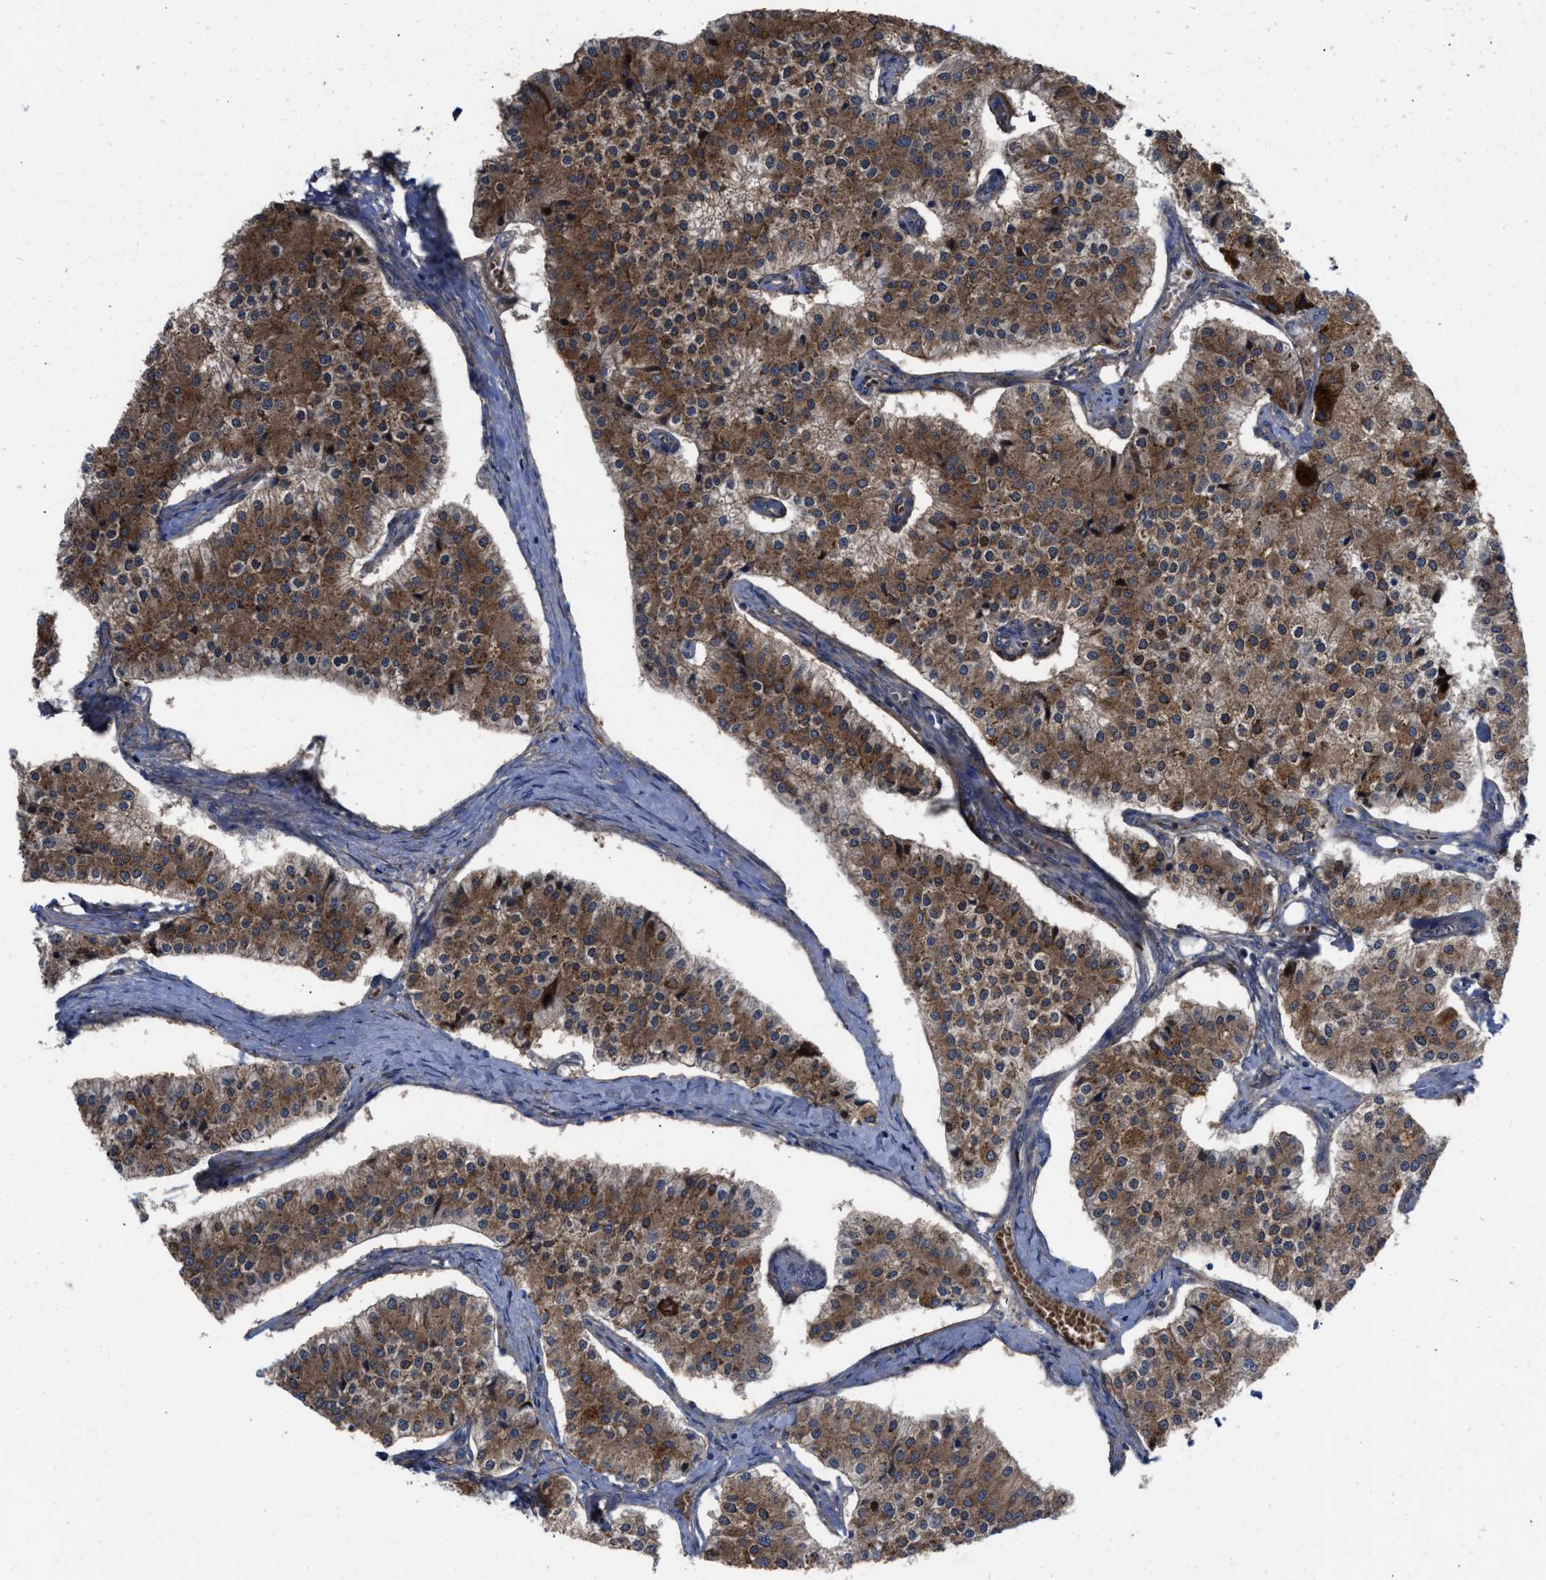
{"staining": {"intensity": "moderate", "quantity": ">75%", "location": "cytoplasmic/membranous"}, "tissue": "carcinoid", "cell_type": "Tumor cells", "image_type": "cancer", "snomed": [{"axis": "morphology", "description": "Carcinoid, malignant, NOS"}, {"axis": "topography", "description": "Colon"}], "caption": "Protein staining of carcinoid (malignant) tissue exhibits moderate cytoplasmic/membranous positivity in about >75% of tumor cells.", "gene": "TP53BP2", "patient": {"sex": "female", "age": 52}}